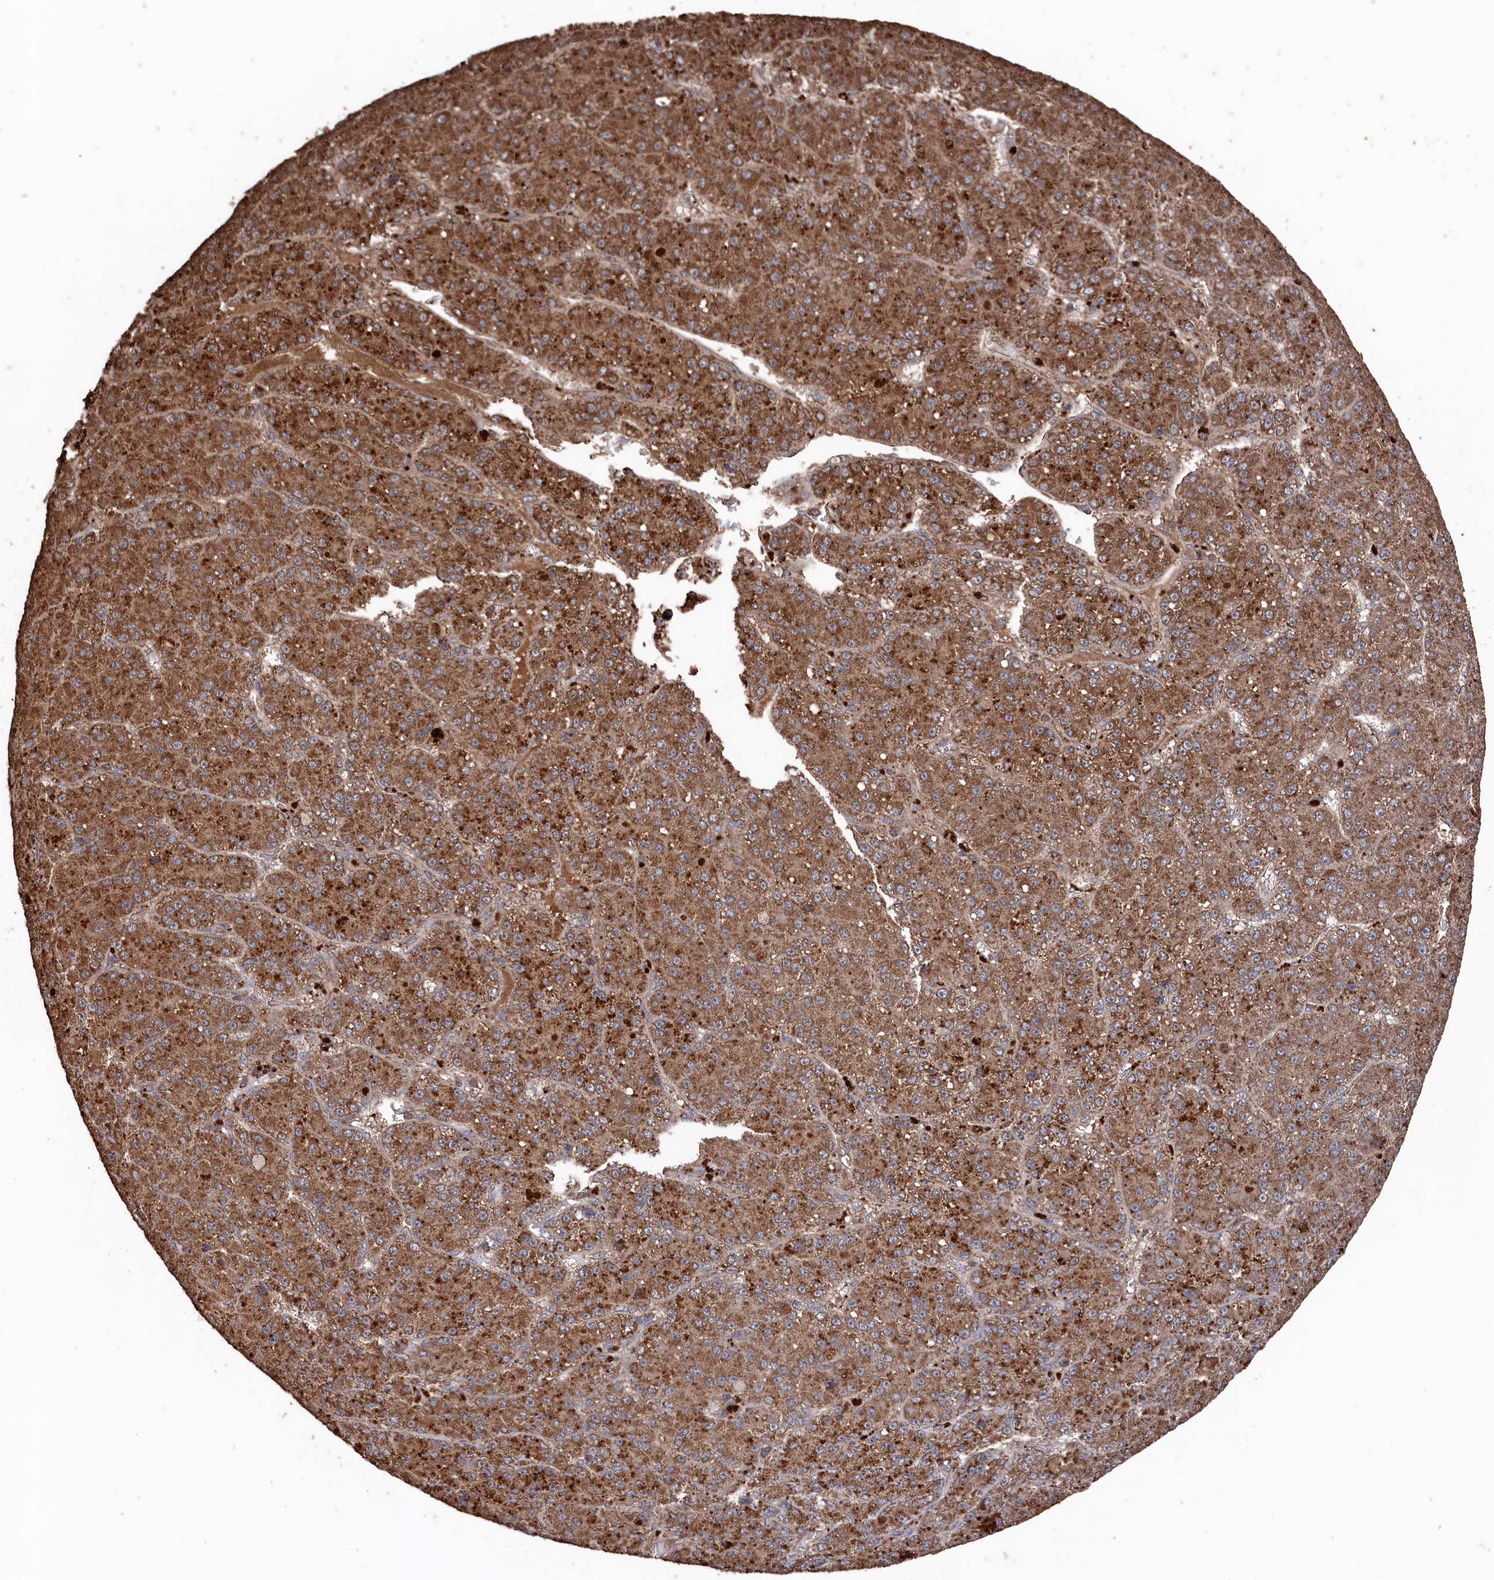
{"staining": {"intensity": "moderate", "quantity": ">75%", "location": "cytoplasmic/membranous"}, "tissue": "liver cancer", "cell_type": "Tumor cells", "image_type": "cancer", "snomed": [{"axis": "morphology", "description": "Carcinoma, Hepatocellular, NOS"}, {"axis": "topography", "description": "Liver"}], "caption": "Liver cancer (hepatocellular carcinoma) stained with a protein marker reveals moderate staining in tumor cells.", "gene": "SNX33", "patient": {"sex": "male", "age": 67}}